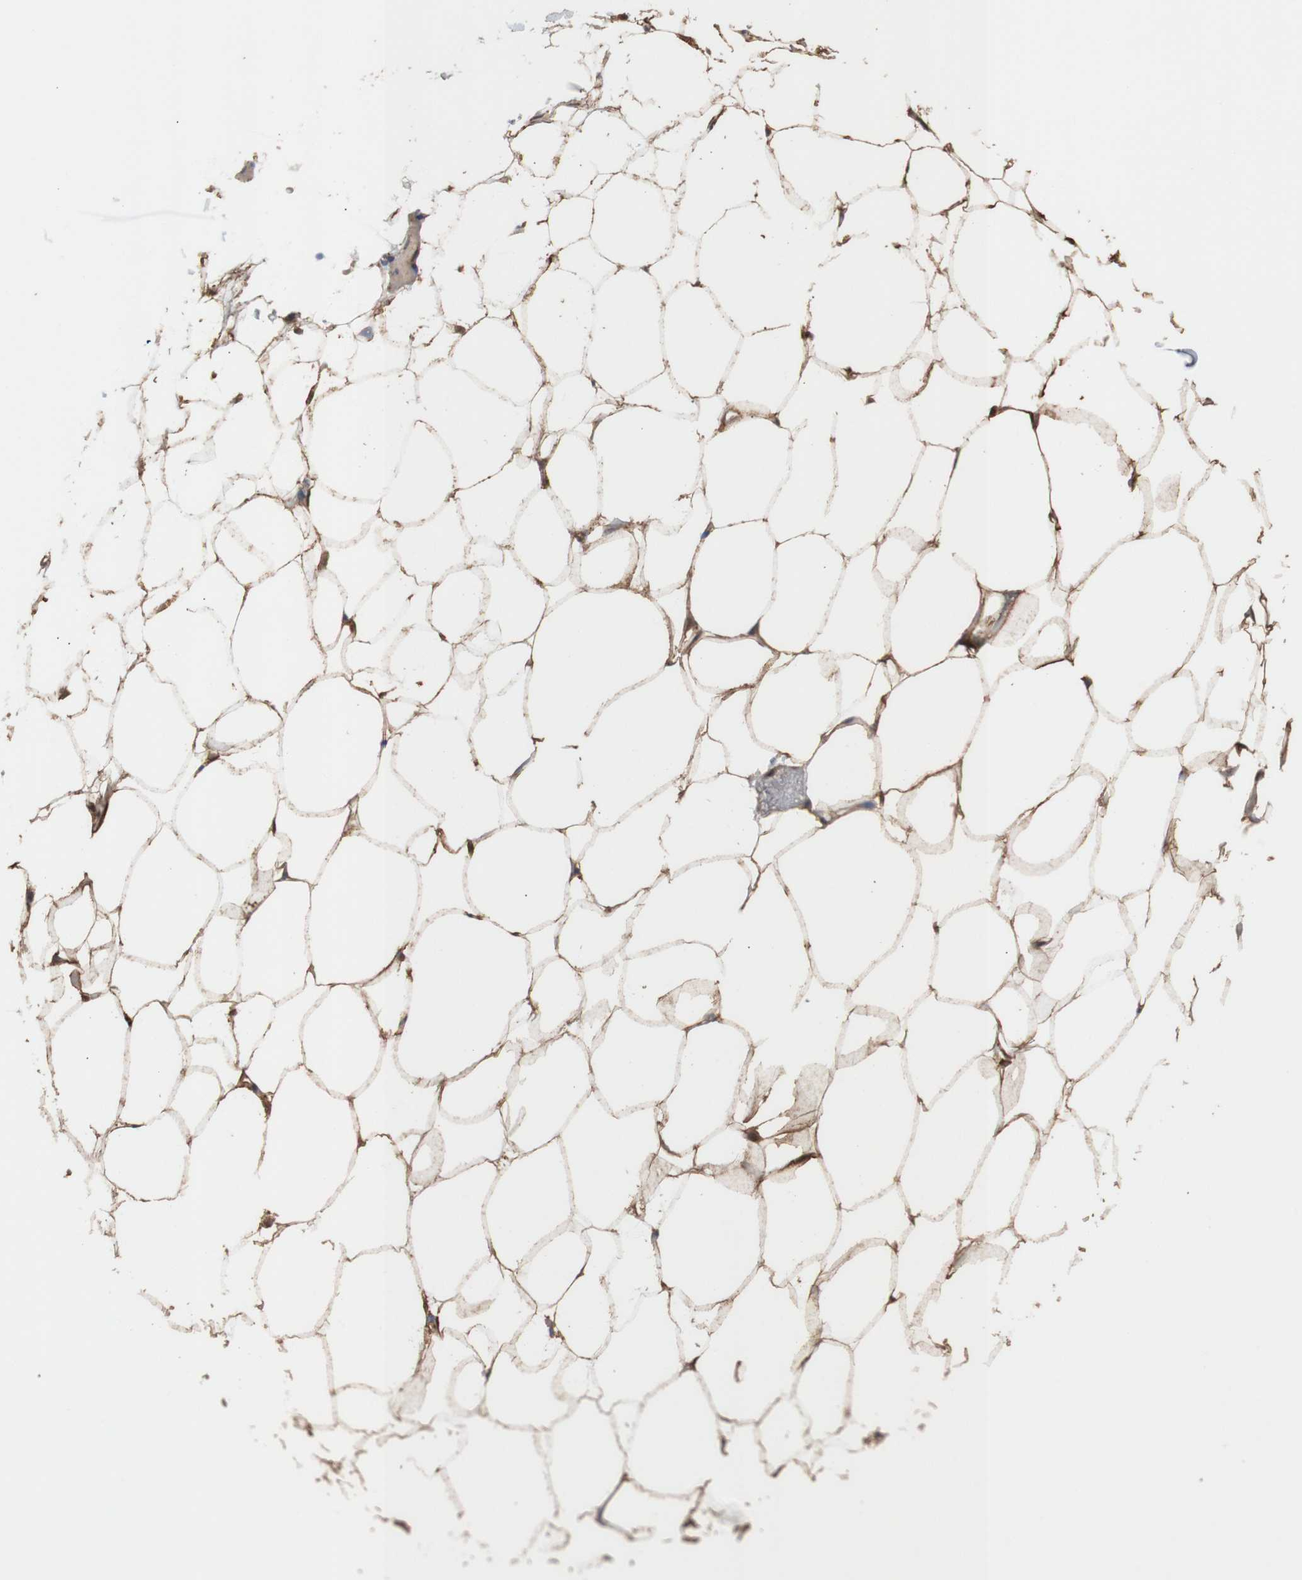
{"staining": {"intensity": "strong", "quantity": ">75%", "location": "cytoplasmic/membranous"}, "tissue": "adipose tissue", "cell_type": "Adipocytes", "image_type": "normal", "snomed": [{"axis": "morphology", "description": "Normal tissue, NOS"}, {"axis": "topography", "description": "Breast"}, {"axis": "topography", "description": "Adipose tissue"}], "caption": "This image reveals unremarkable adipose tissue stained with immunohistochemistry (IHC) to label a protein in brown. The cytoplasmic/membranous of adipocytes show strong positivity for the protein. Nuclei are counter-stained blue.", "gene": "ALDH9A1", "patient": {"sex": "female", "age": 25}}